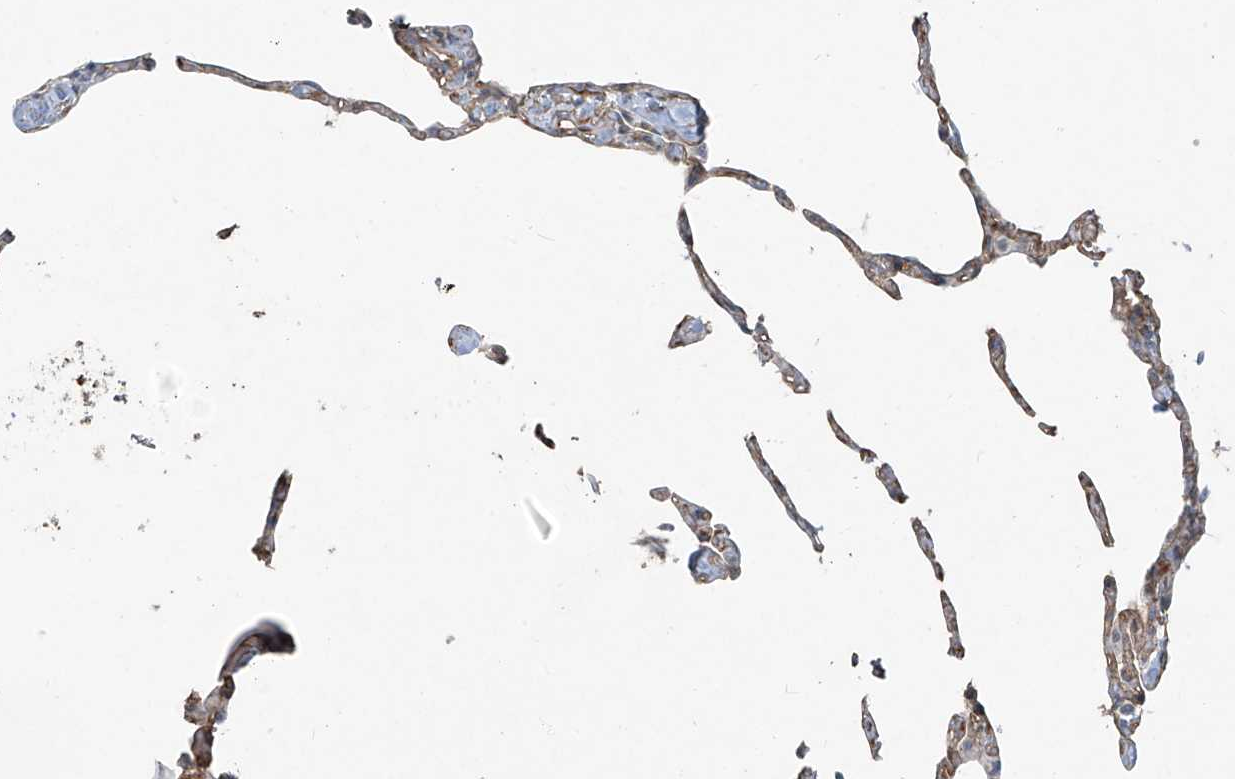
{"staining": {"intensity": "moderate", "quantity": "25%-75%", "location": "cytoplasmic/membranous"}, "tissue": "lung", "cell_type": "Alveolar cells", "image_type": "normal", "snomed": [{"axis": "morphology", "description": "Normal tissue, NOS"}, {"axis": "topography", "description": "Lung"}], "caption": "Protein expression analysis of unremarkable human lung reveals moderate cytoplasmic/membranous positivity in approximately 25%-75% of alveolar cells.", "gene": "TUBE1", "patient": {"sex": "male", "age": 65}}